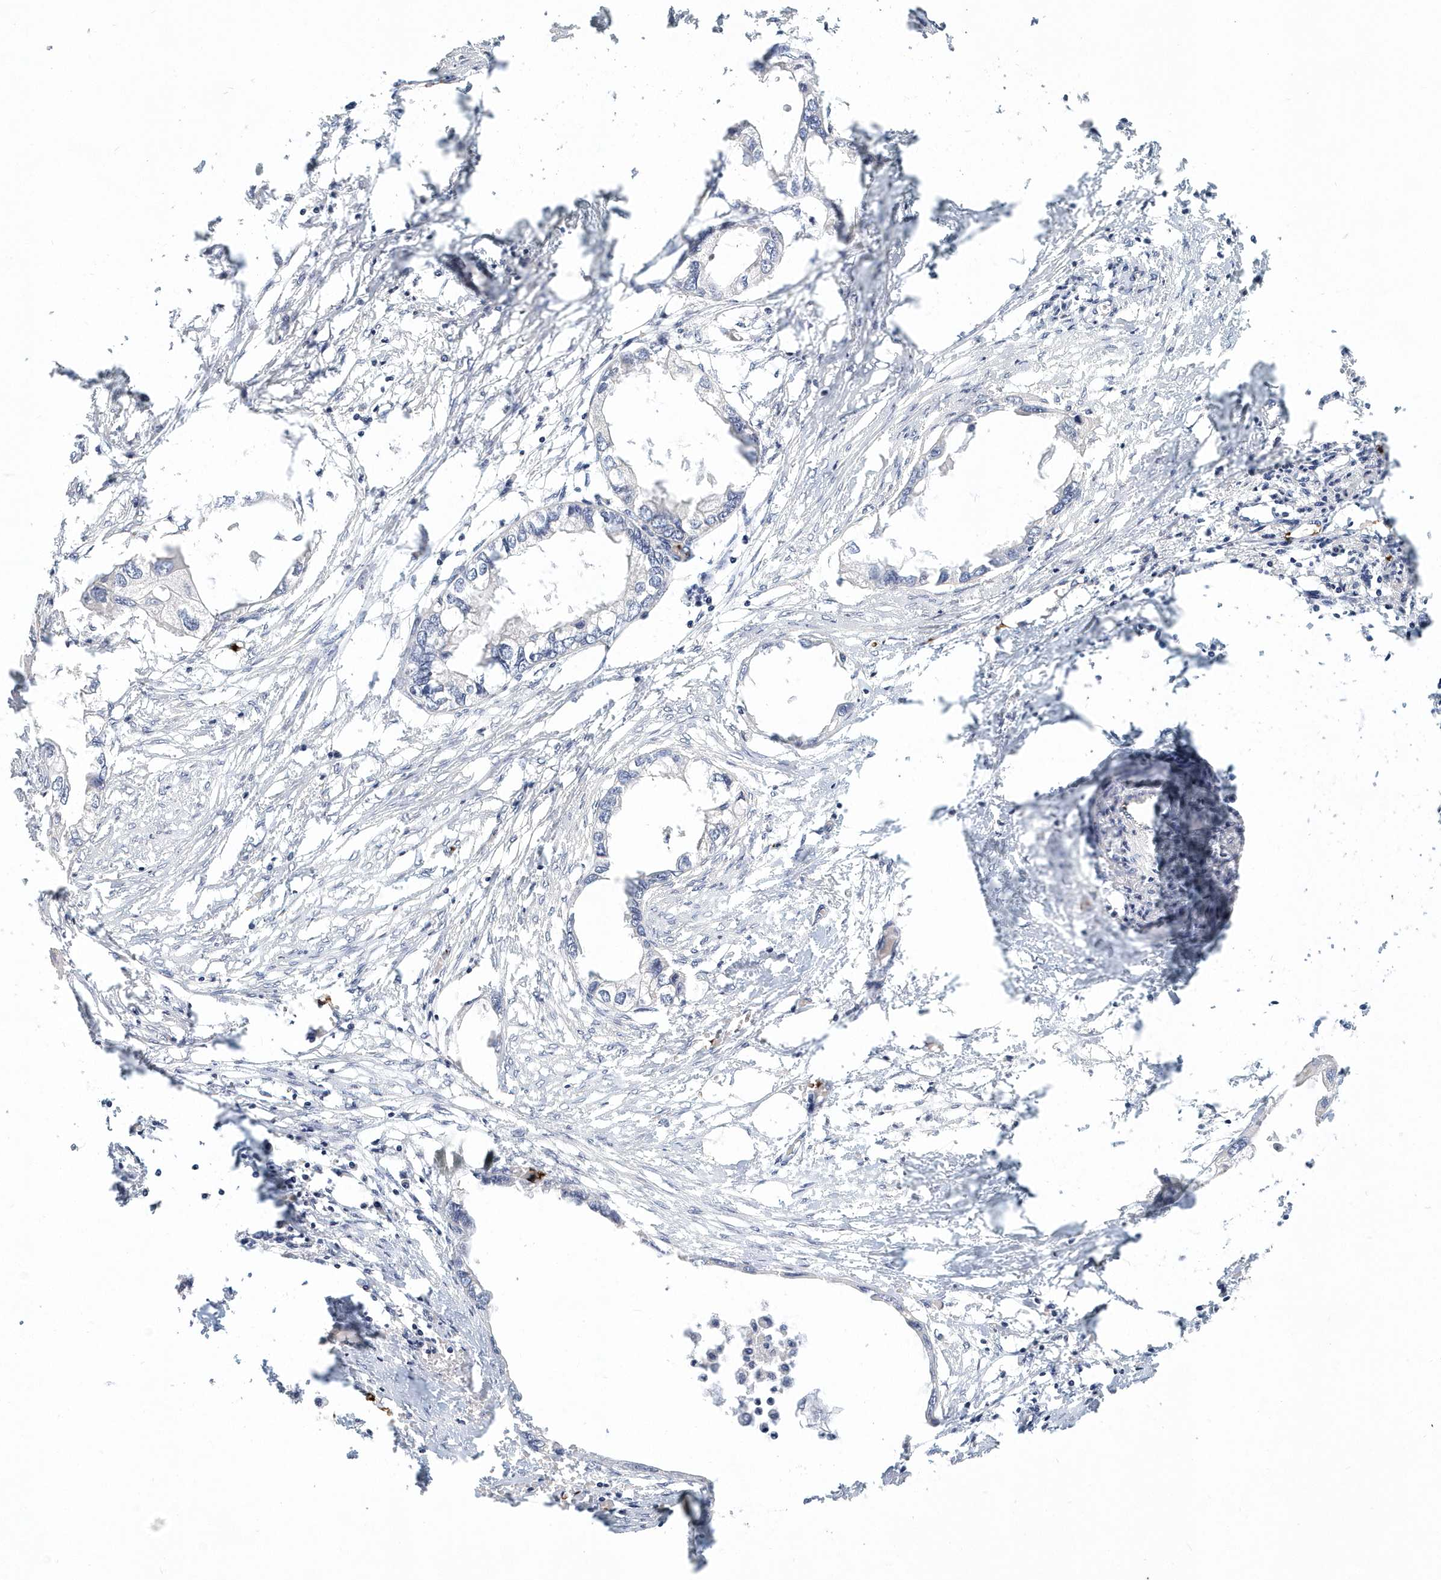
{"staining": {"intensity": "negative", "quantity": "none", "location": "none"}, "tissue": "endometrial cancer", "cell_type": "Tumor cells", "image_type": "cancer", "snomed": [{"axis": "morphology", "description": "Adenocarcinoma, NOS"}, {"axis": "morphology", "description": "Adenocarcinoma, metastatic, NOS"}, {"axis": "topography", "description": "Adipose tissue"}, {"axis": "topography", "description": "Endometrium"}], "caption": "Photomicrograph shows no significant protein positivity in tumor cells of metastatic adenocarcinoma (endometrial).", "gene": "ITGA2B", "patient": {"sex": "female", "age": 67}}